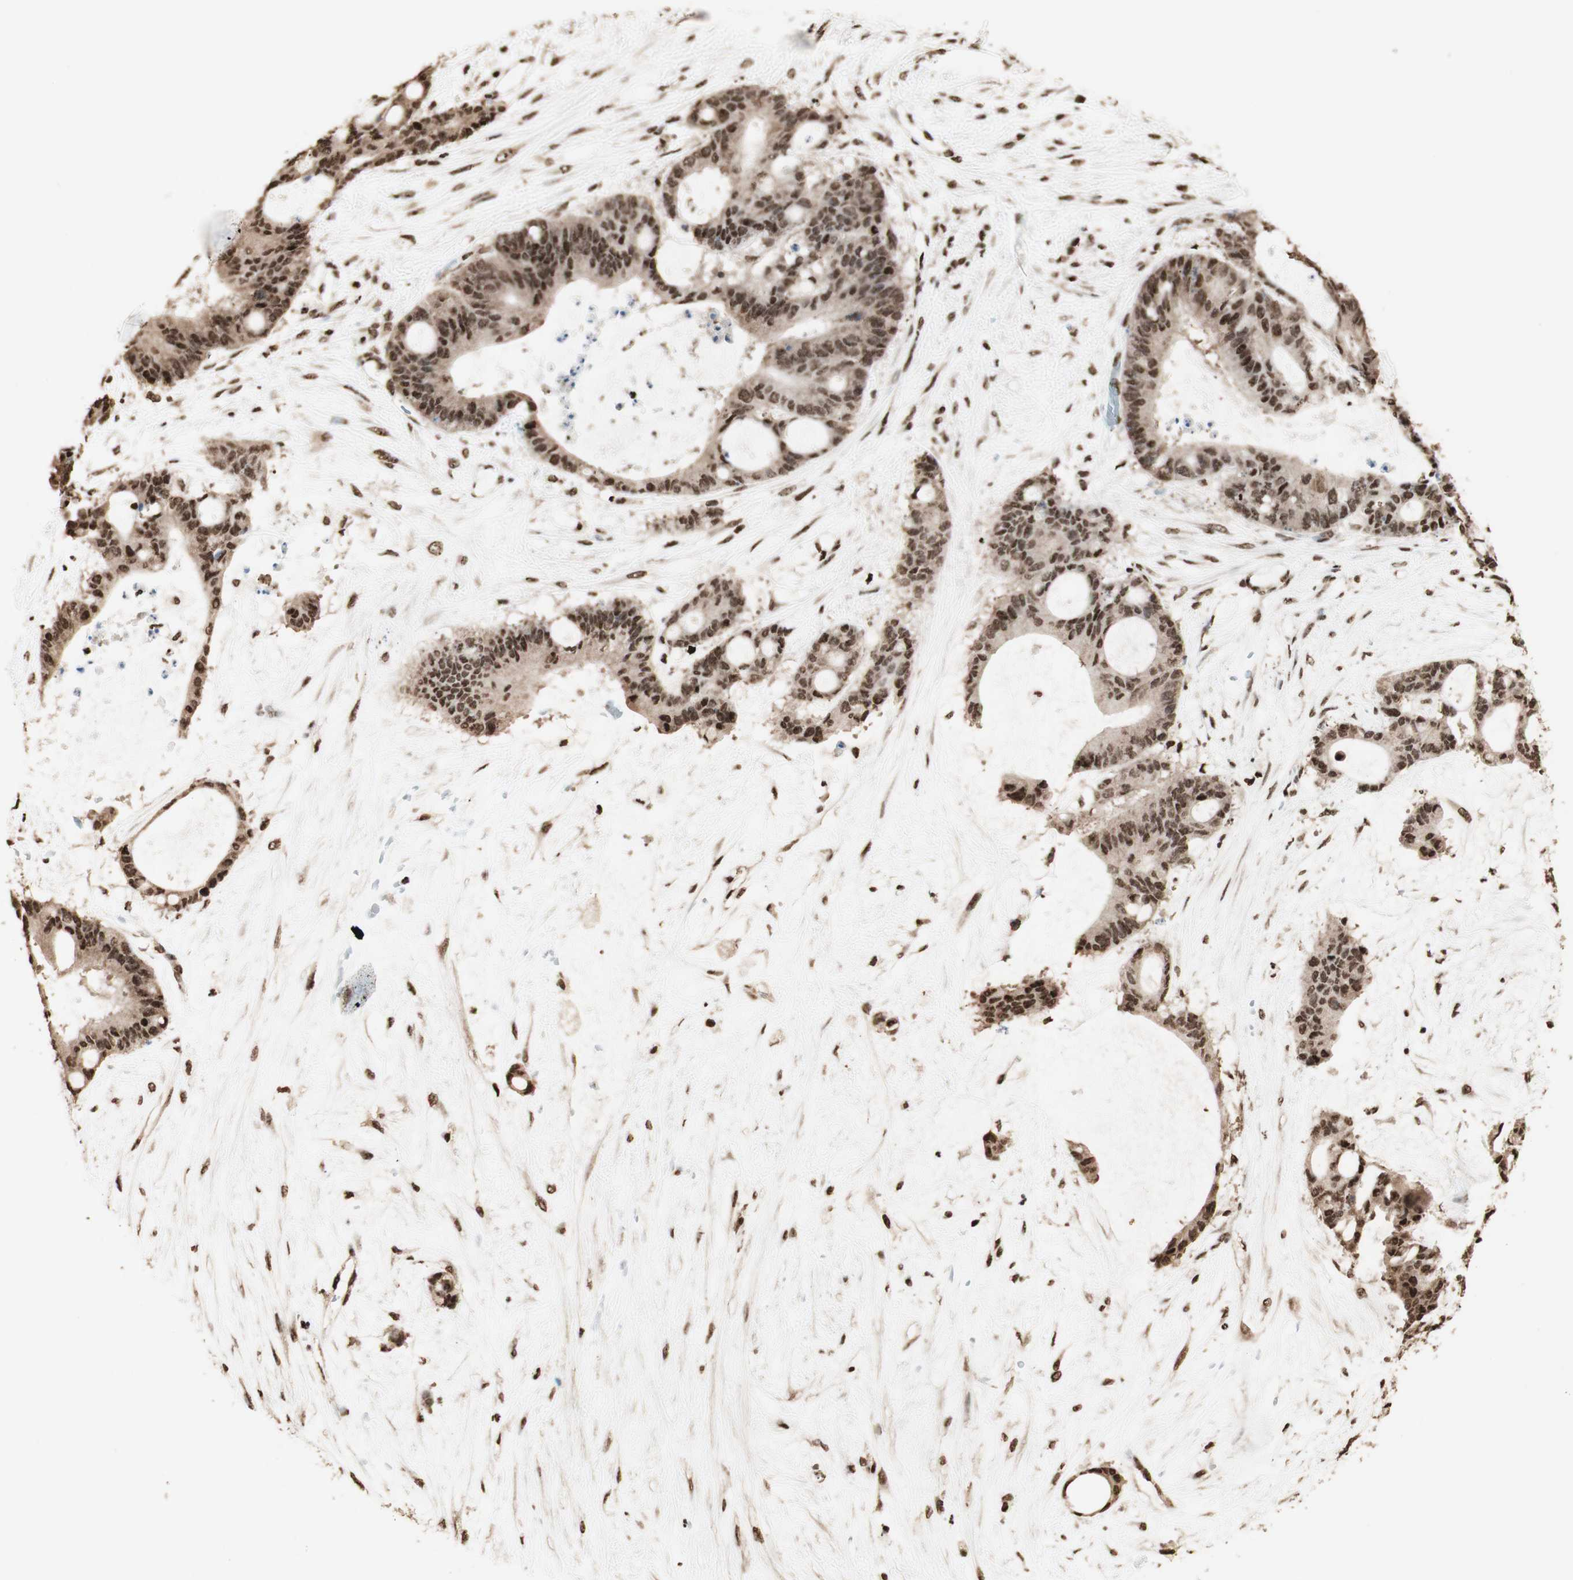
{"staining": {"intensity": "strong", "quantity": ">75%", "location": "cytoplasmic/membranous,nuclear"}, "tissue": "liver cancer", "cell_type": "Tumor cells", "image_type": "cancer", "snomed": [{"axis": "morphology", "description": "Cholangiocarcinoma"}, {"axis": "topography", "description": "Liver"}], "caption": "Immunohistochemical staining of liver cancer displays strong cytoplasmic/membranous and nuclear protein positivity in approximately >75% of tumor cells.", "gene": "HNRNPA2B1", "patient": {"sex": "female", "age": 73}}